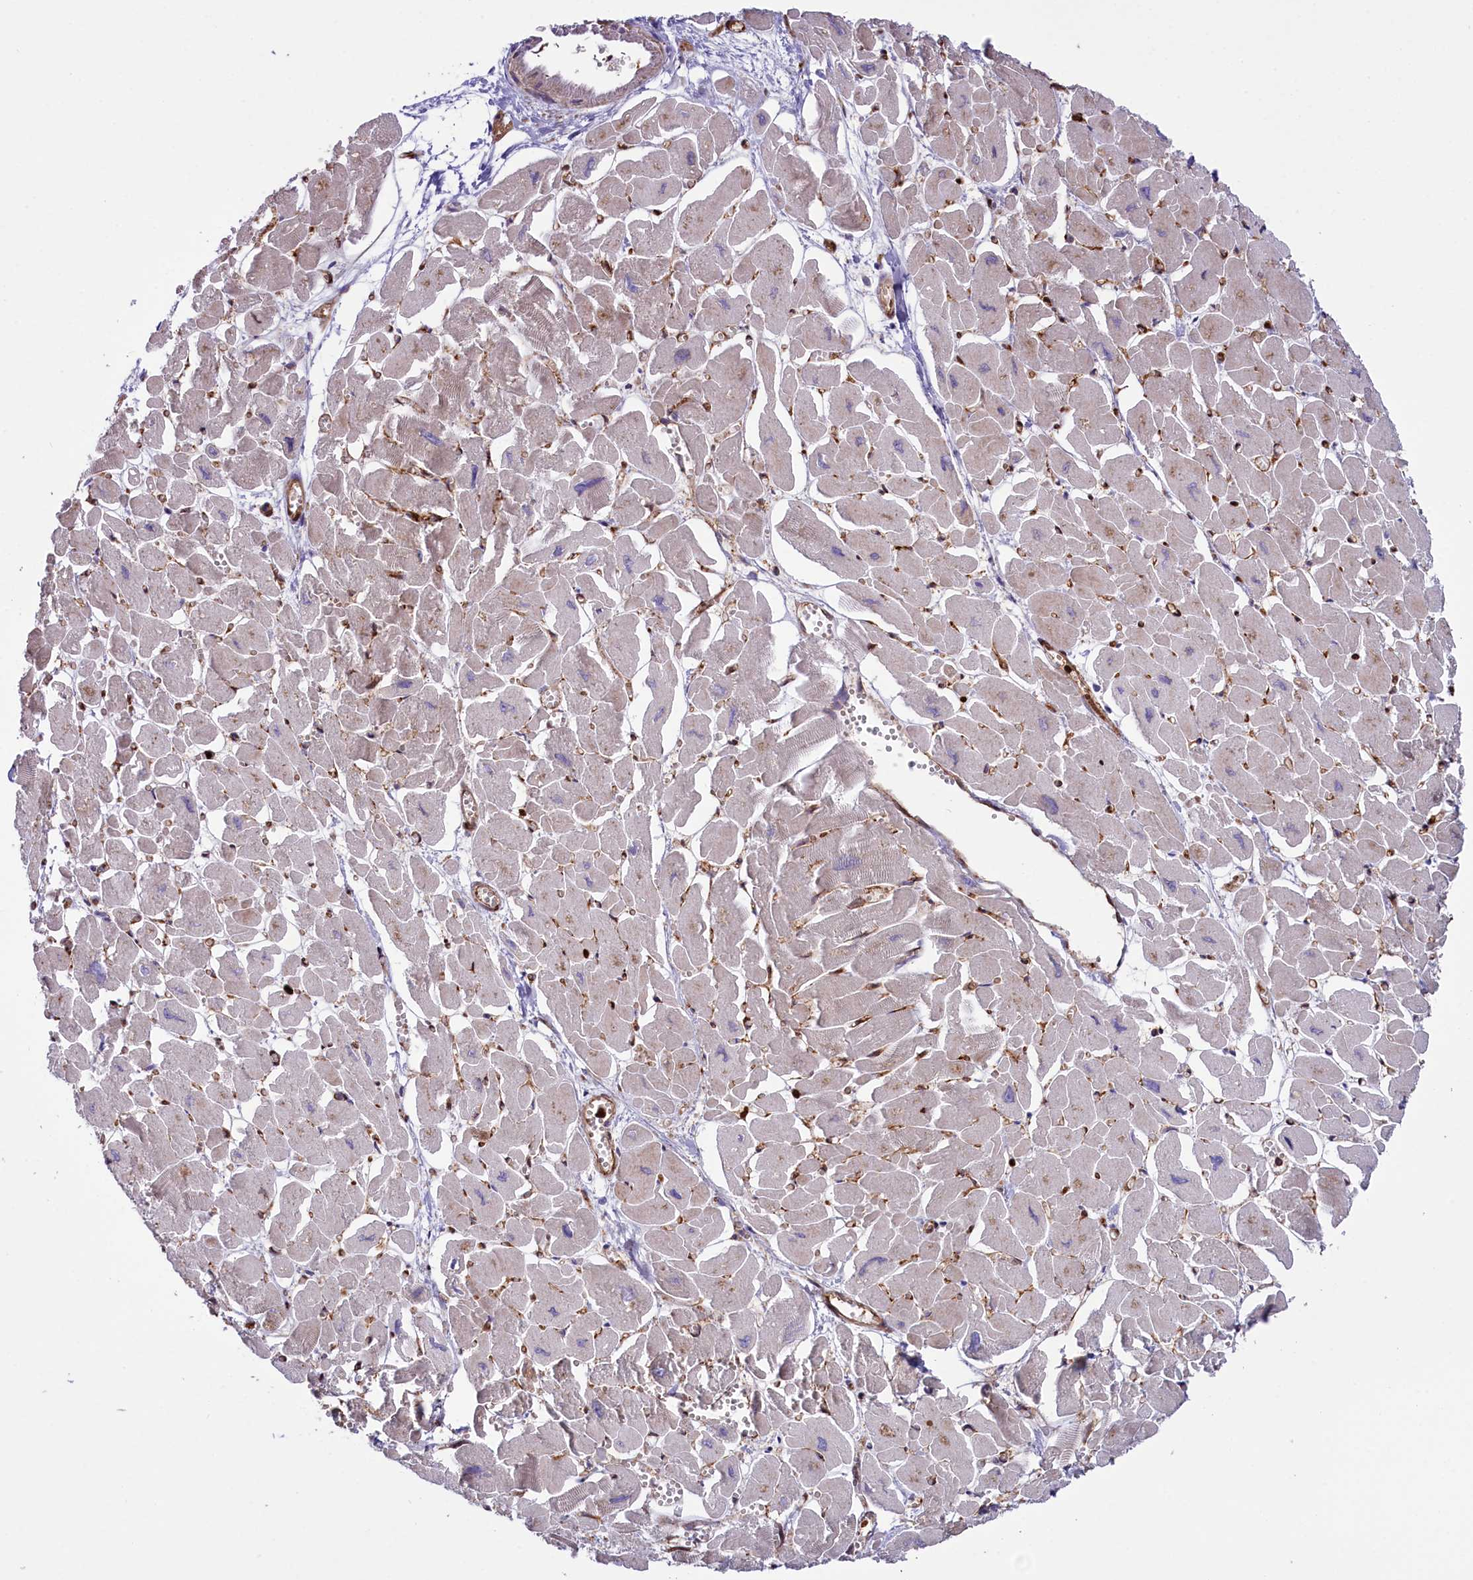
{"staining": {"intensity": "weak", "quantity": "<25%", "location": "cytoplasmic/membranous"}, "tissue": "heart muscle", "cell_type": "Cardiomyocytes", "image_type": "normal", "snomed": [{"axis": "morphology", "description": "Normal tissue, NOS"}, {"axis": "topography", "description": "Heart"}], "caption": "Normal heart muscle was stained to show a protein in brown. There is no significant staining in cardiomyocytes. (DAB immunohistochemistry (IHC), high magnification).", "gene": "CD99L2", "patient": {"sex": "male", "age": 54}}